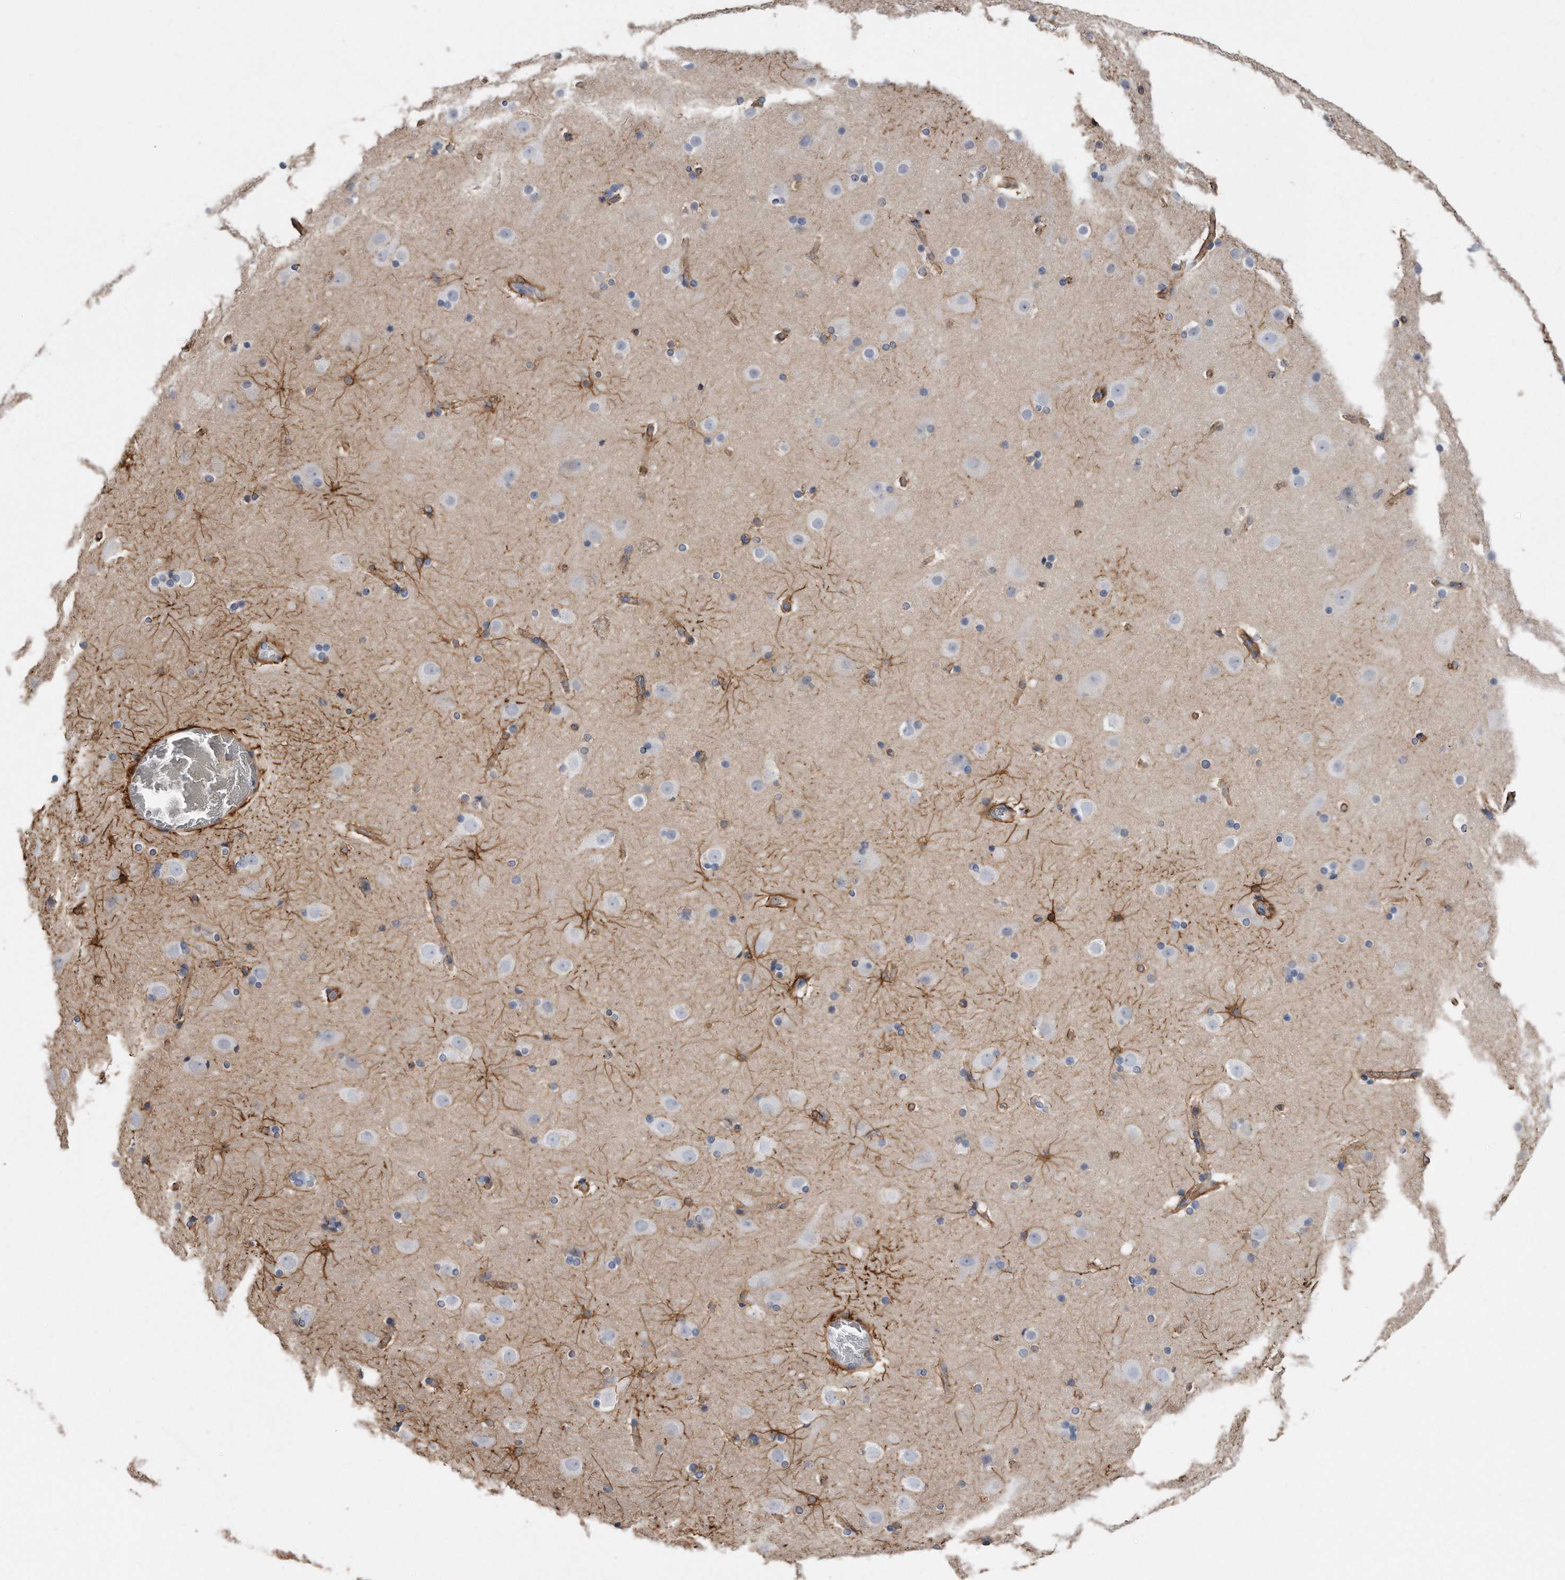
{"staining": {"intensity": "moderate", "quantity": "25%-75%", "location": "cytoplasmic/membranous"}, "tissue": "cerebral cortex", "cell_type": "Endothelial cells", "image_type": "normal", "snomed": [{"axis": "morphology", "description": "Normal tissue, NOS"}, {"axis": "topography", "description": "Cerebral cortex"}], "caption": "An immunohistochemistry (IHC) micrograph of normal tissue is shown. Protein staining in brown labels moderate cytoplasmic/membranous positivity in cerebral cortex within endothelial cells.", "gene": "GPC1", "patient": {"sex": "male", "age": 57}}